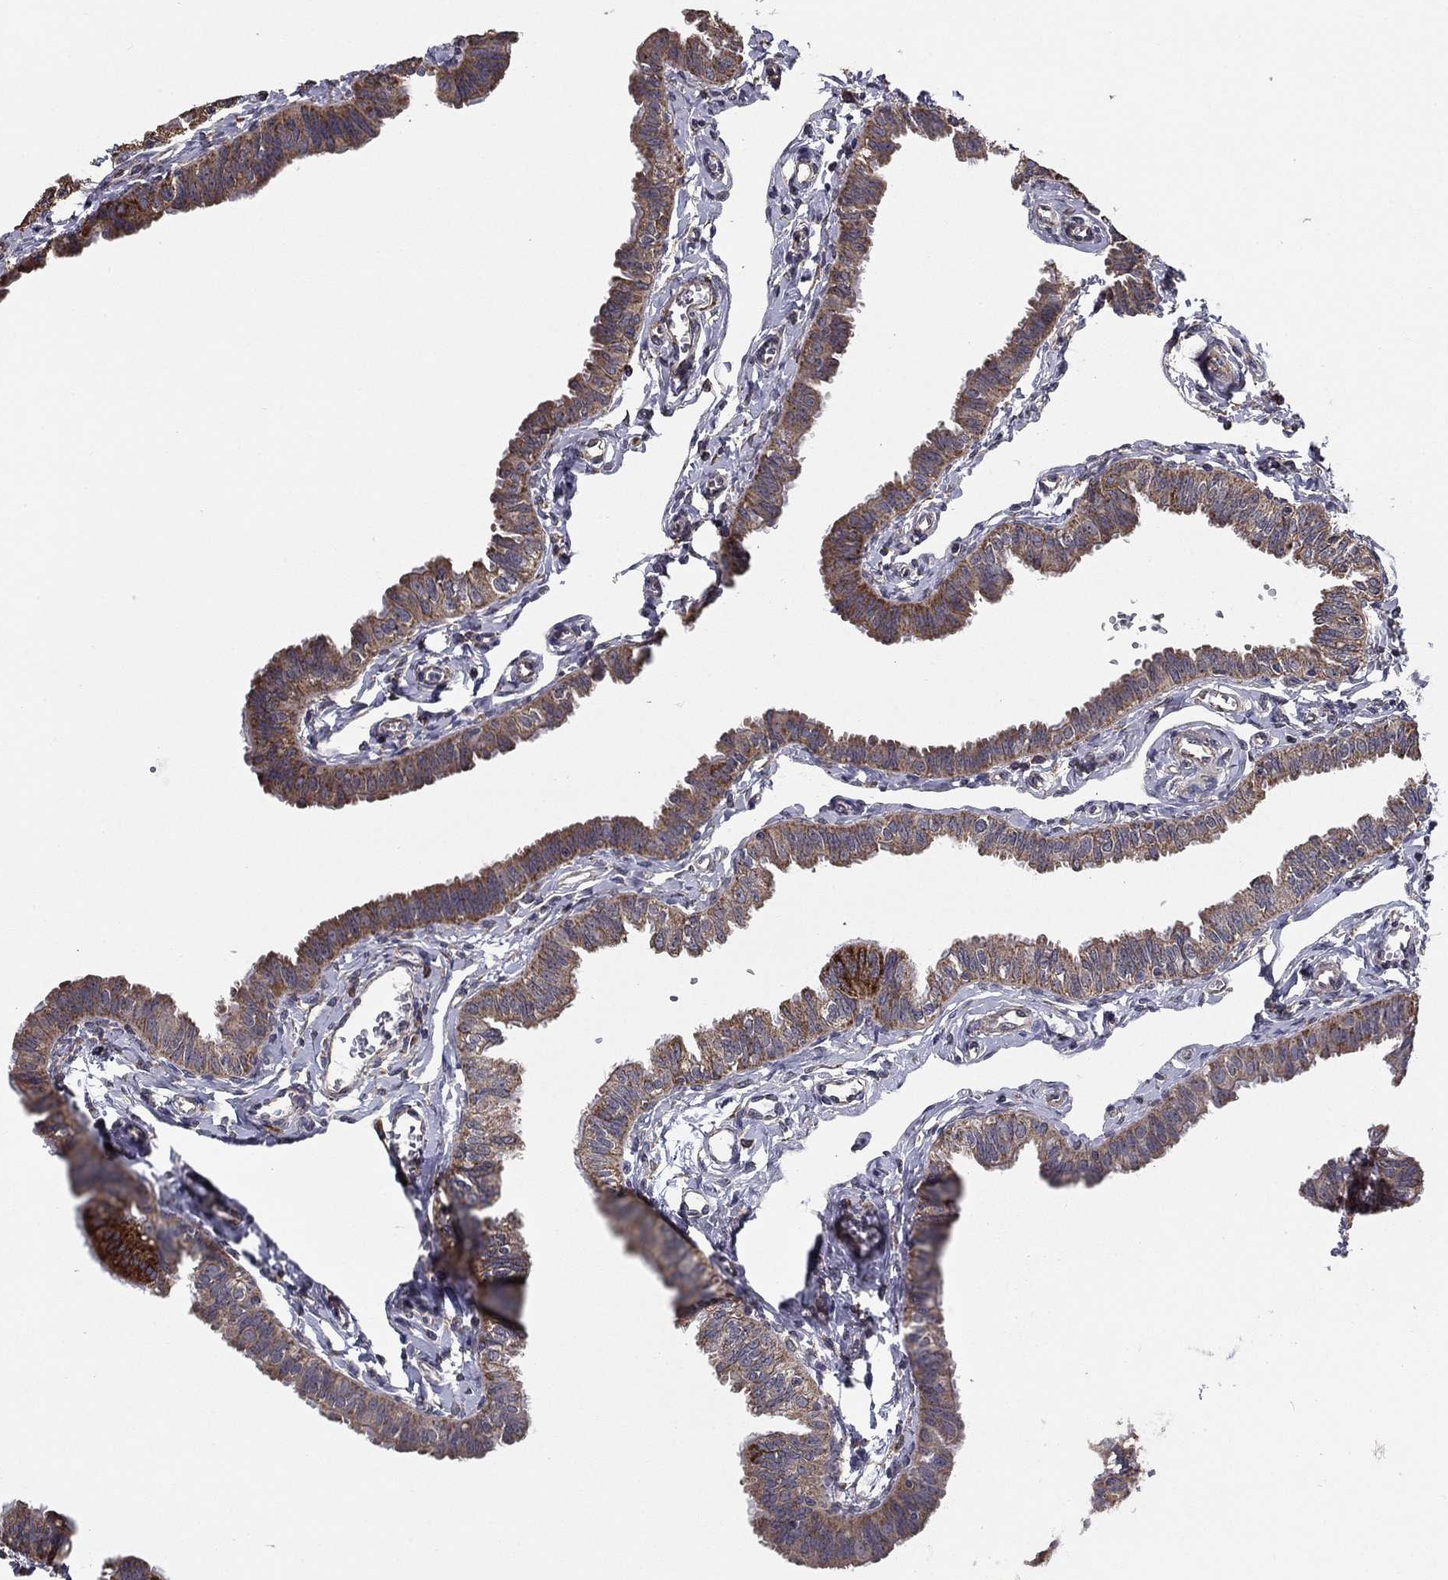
{"staining": {"intensity": "strong", "quantity": ">75%", "location": "cytoplasmic/membranous"}, "tissue": "fallopian tube", "cell_type": "Glandular cells", "image_type": "normal", "snomed": [{"axis": "morphology", "description": "Normal tissue, NOS"}, {"axis": "topography", "description": "Fallopian tube"}], "caption": "Fallopian tube stained for a protein exhibits strong cytoplasmic/membranous positivity in glandular cells.", "gene": "NKIRAS1", "patient": {"sex": "female", "age": 54}}